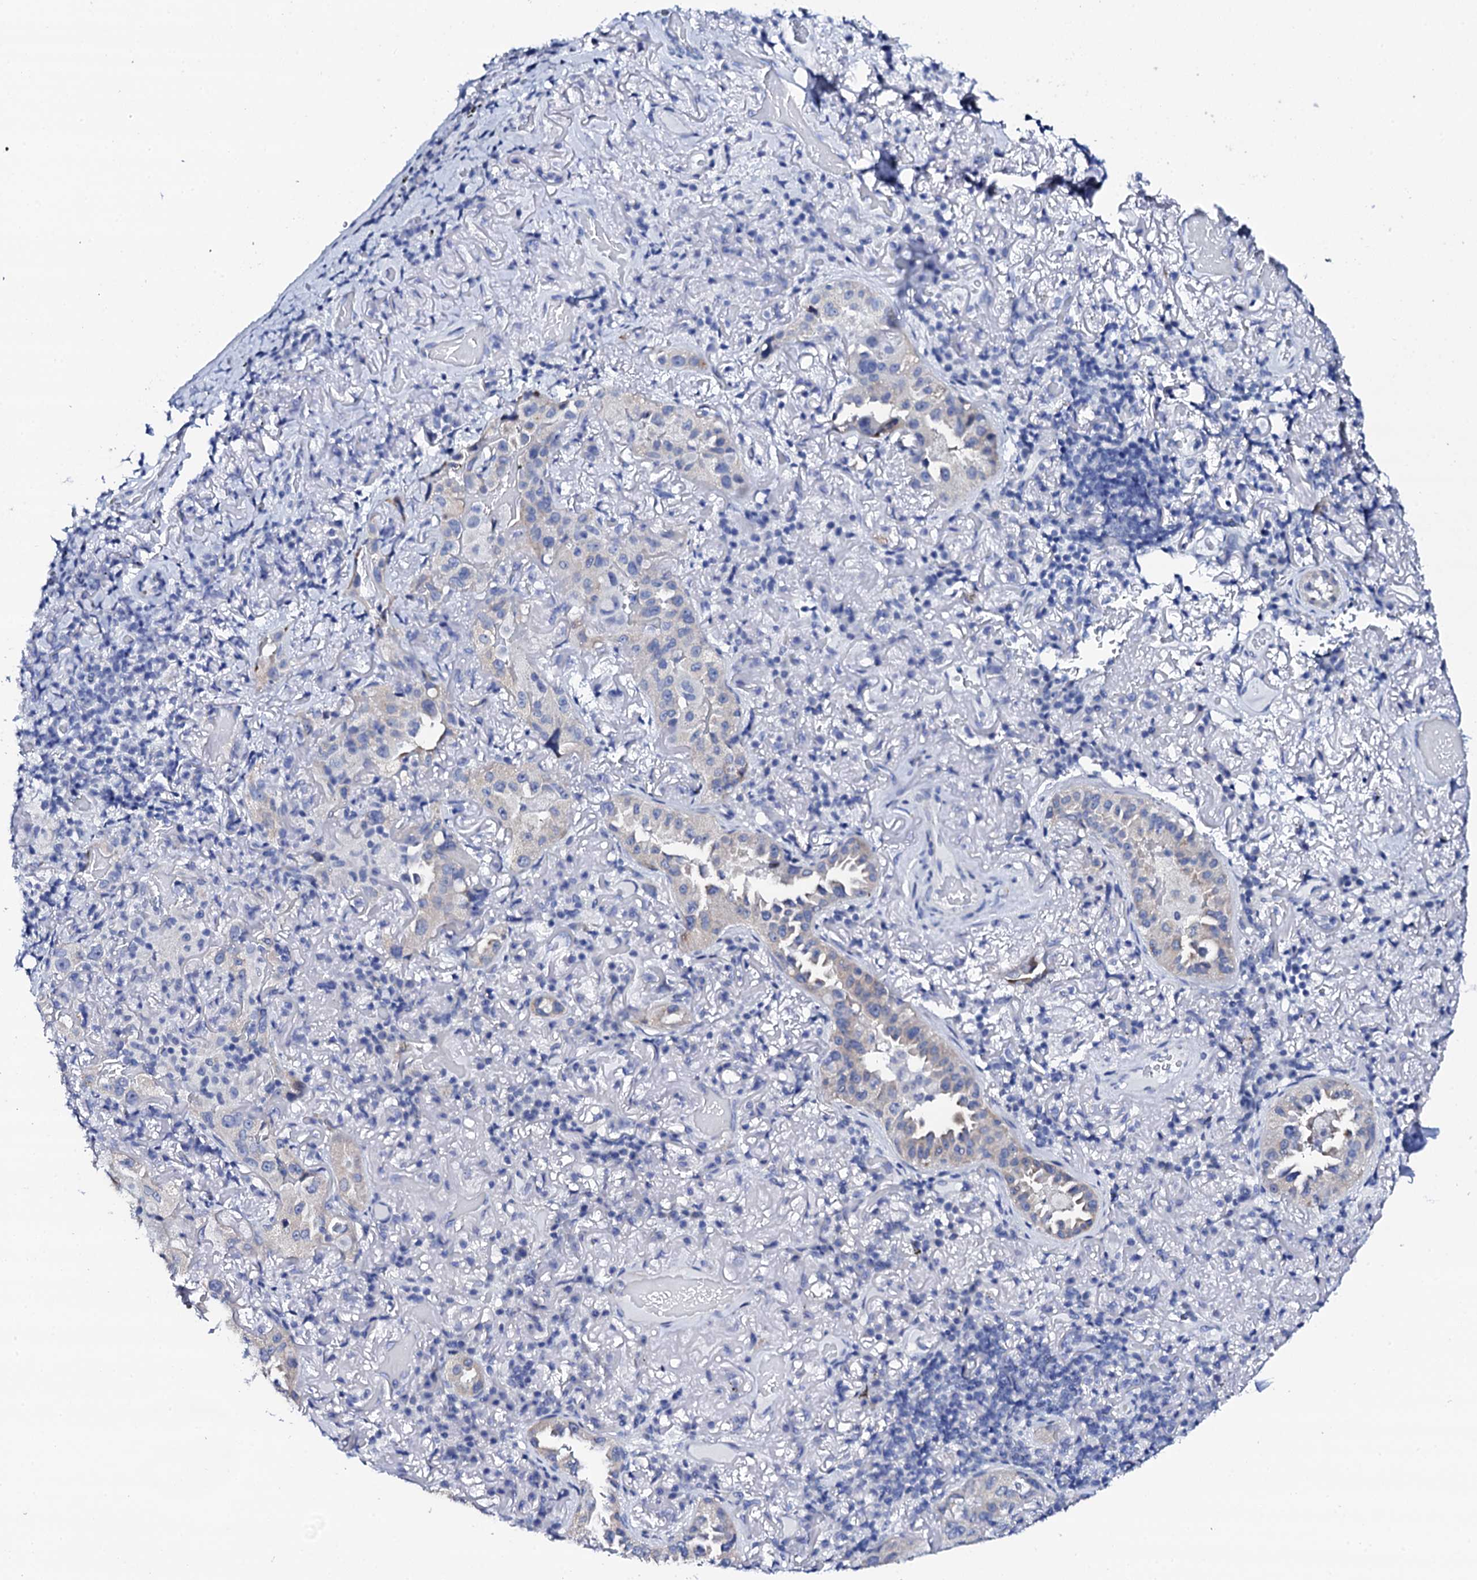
{"staining": {"intensity": "negative", "quantity": "none", "location": "none"}, "tissue": "lung cancer", "cell_type": "Tumor cells", "image_type": "cancer", "snomed": [{"axis": "morphology", "description": "Adenocarcinoma, NOS"}, {"axis": "topography", "description": "Lung"}], "caption": "DAB (3,3'-diaminobenzidine) immunohistochemical staining of lung cancer displays no significant expression in tumor cells.", "gene": "NUDT13", "patient": {"sex": "female", "age": 69}}